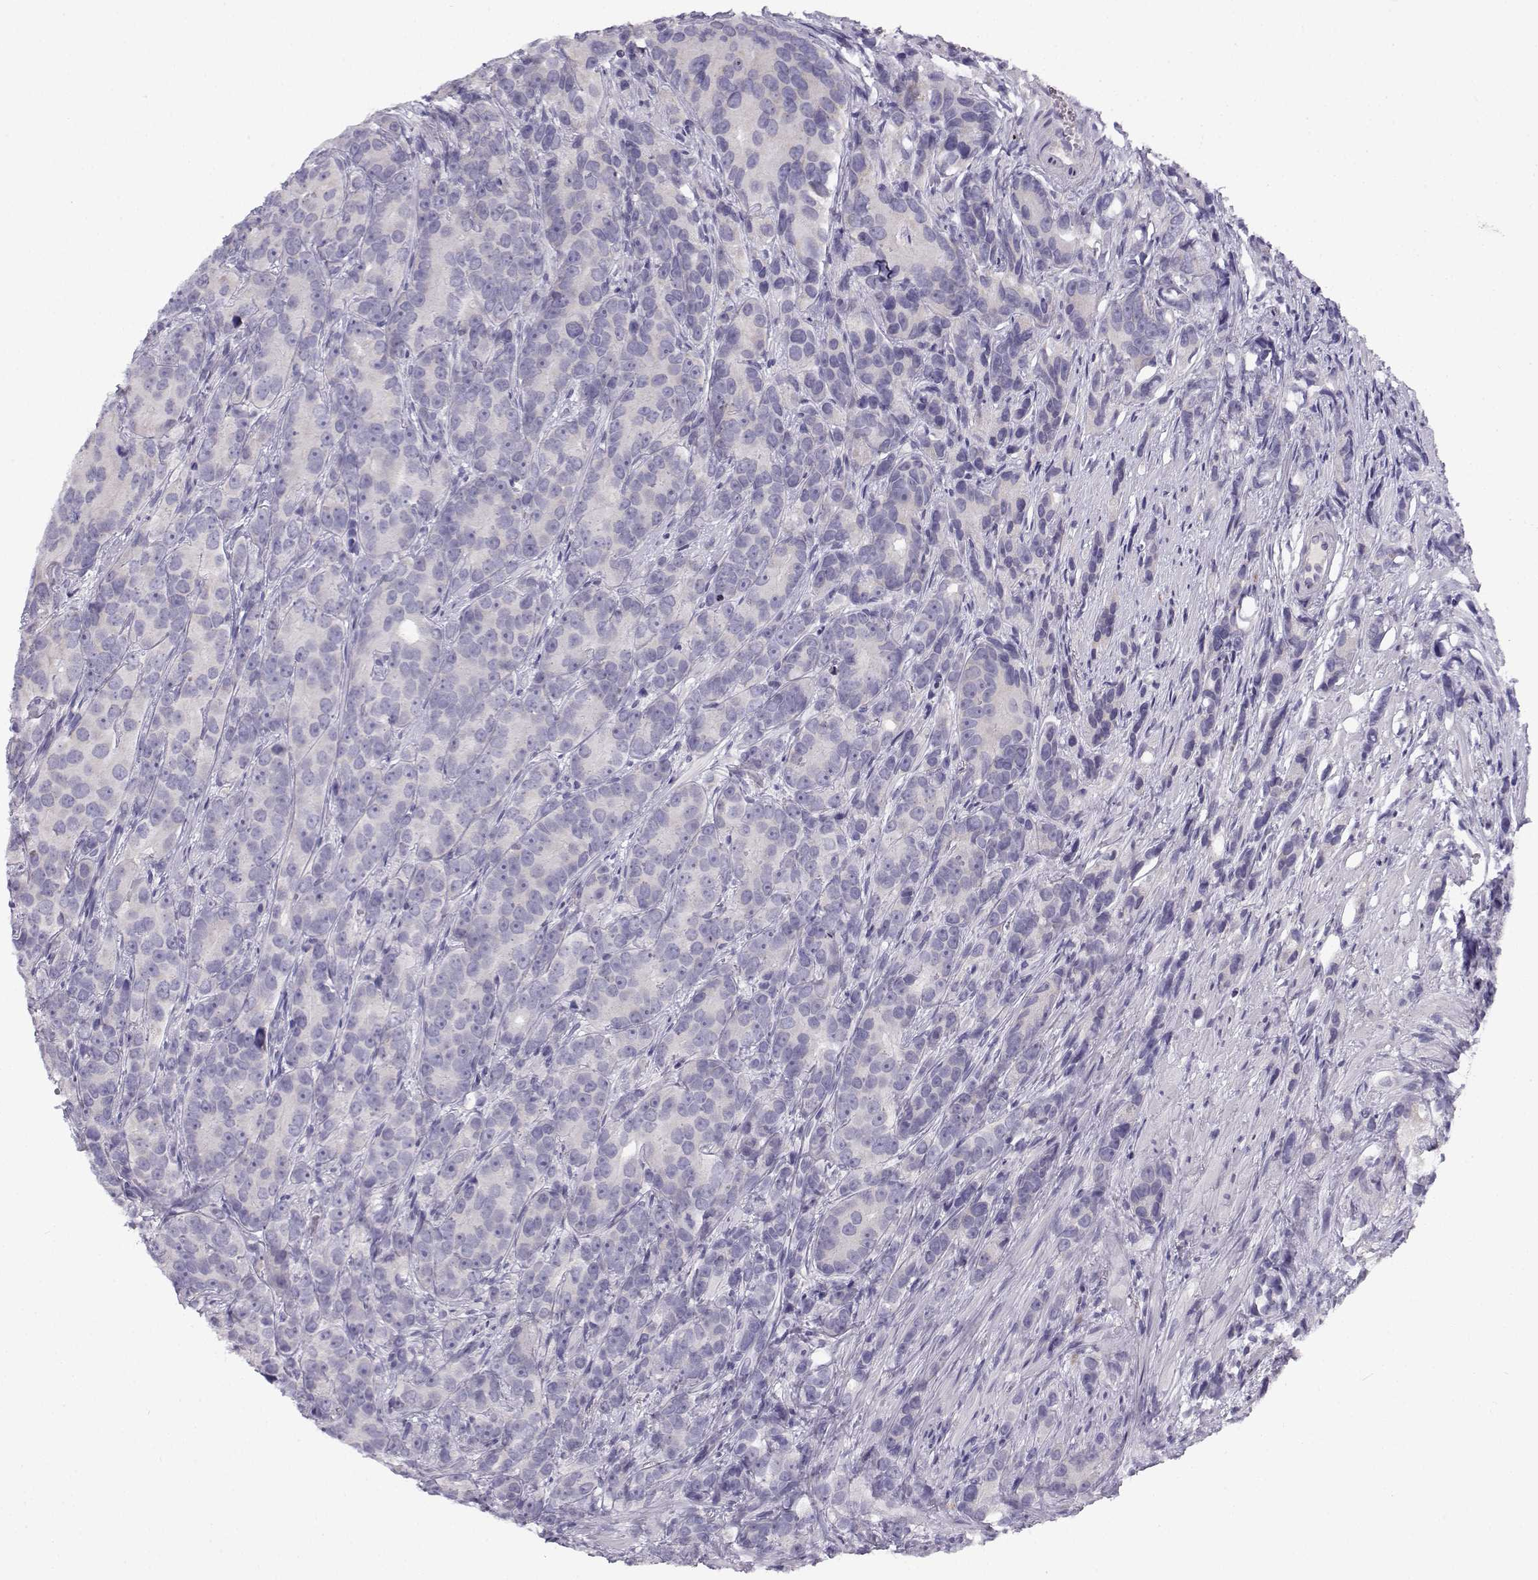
{"staining": {"intensity": "negative", "quantity": "none", "location": "none"}, "tissue": "prostate cancer", "cell_type": "Tumor cells", "image_type": "cancer", "snomed": [{"axis": "morphology", "description": "Adenocarcinoma, High grade"}, {"axis": "topography", "description": "Prostate"}], "caption": "There is no significant positivity in tumor cells of prostate cancer (high-grade adenocarcinoma). (DAB (3,3'-diaminobenzidine) immunohistochemistry (IHC) with hematoxylin counter stain).", "gene": "FAM166A", "patient": {"sex": "male", "age": 90}}